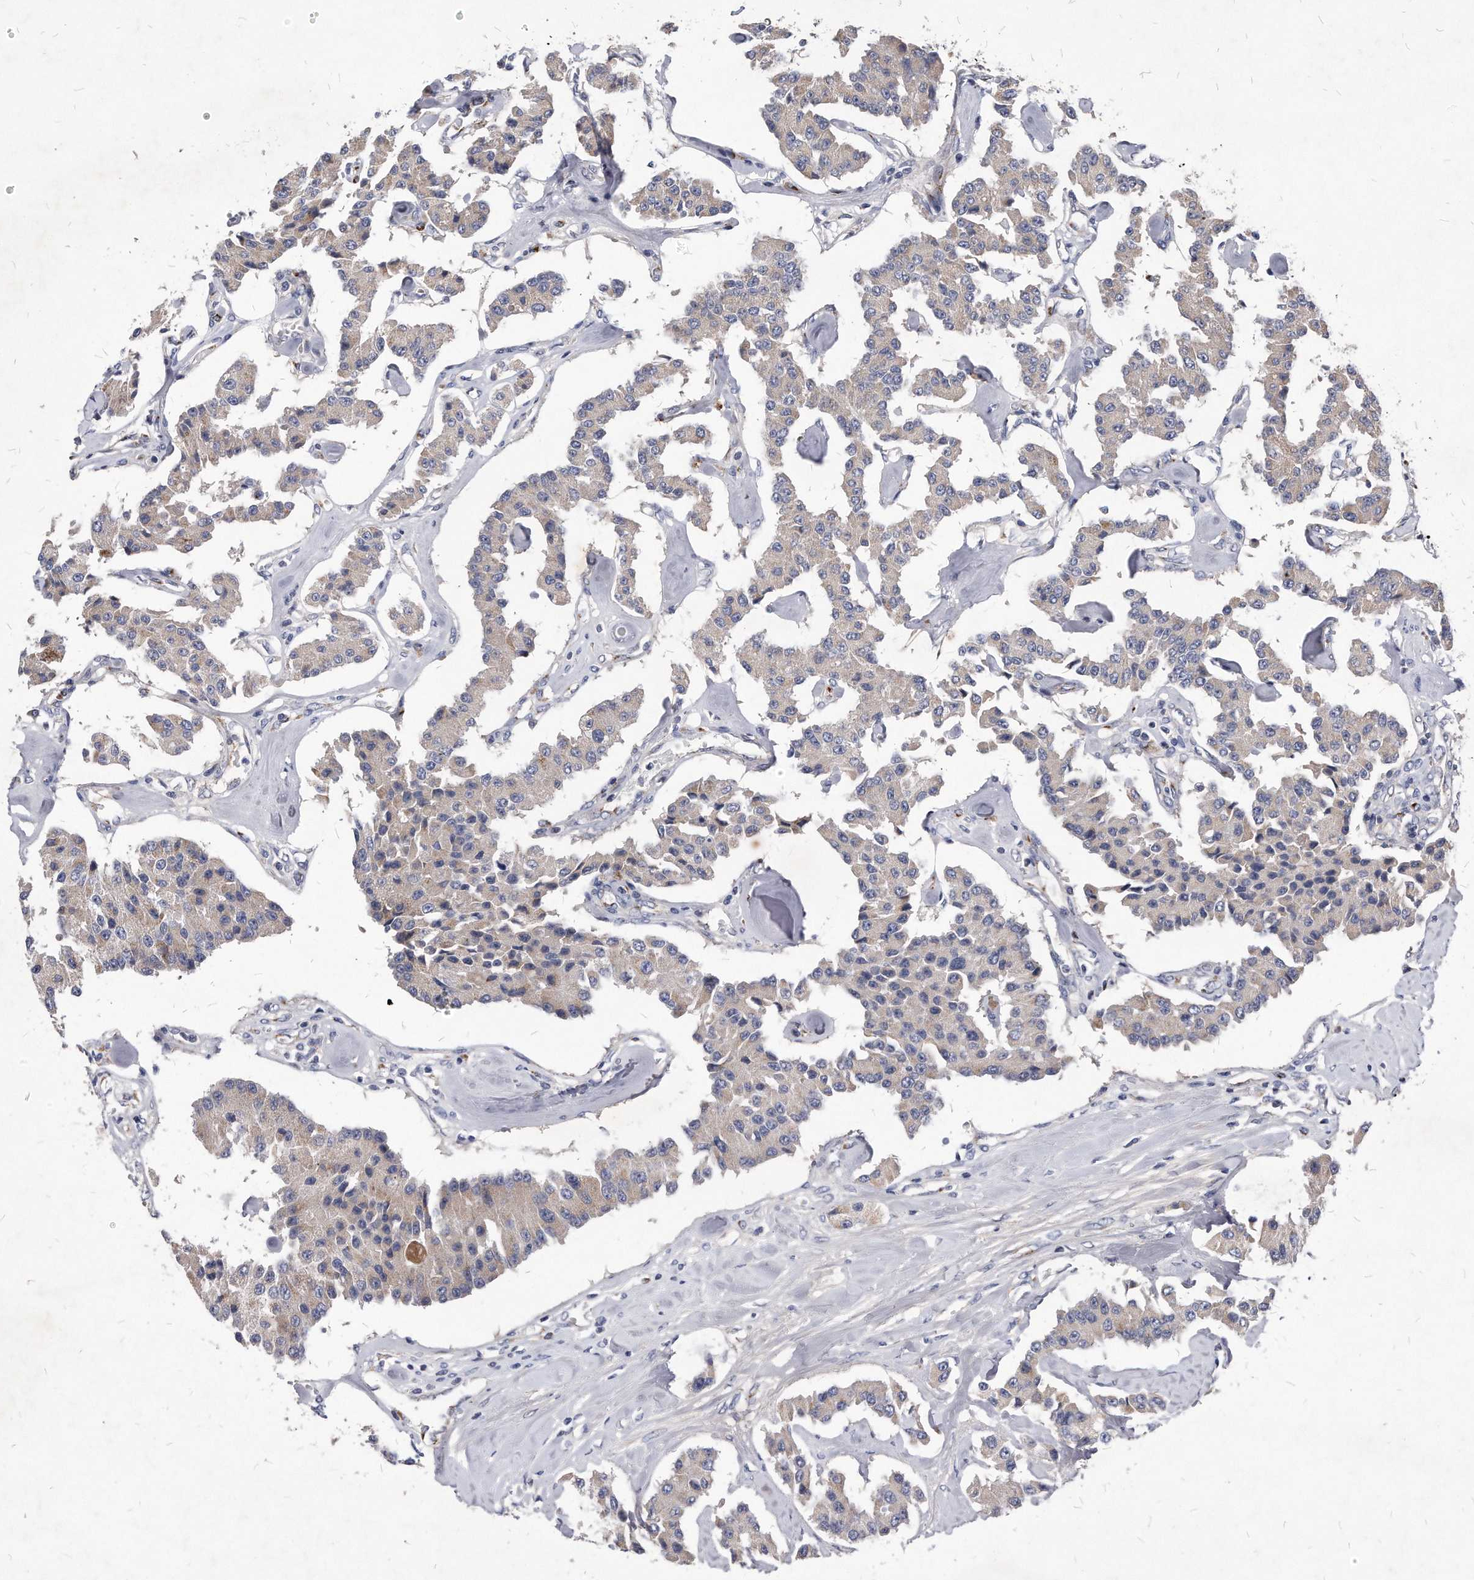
{"staining": {"intensity": "moderate", "quantity": "<25%", "location": "cytoplasmic/membranous"}, "tissue": "carcinoid", "cell_type": "Tumor cells", "image_type": "cancer", "snomed": [{"axis": "morphology", "description": "Carcinoid, malignant, NOS"}, {"axis": "topography", "description": "Pancreas"}], "caption": "Approximately <25% of tumor cells in carcinoid demonstrate moderate cytoplasmic/membranous protein positivity as visualized by brown immunohistochemical staining.", "gene": "MGAT4A", "patient": {"sex": "male", "age": 41}}